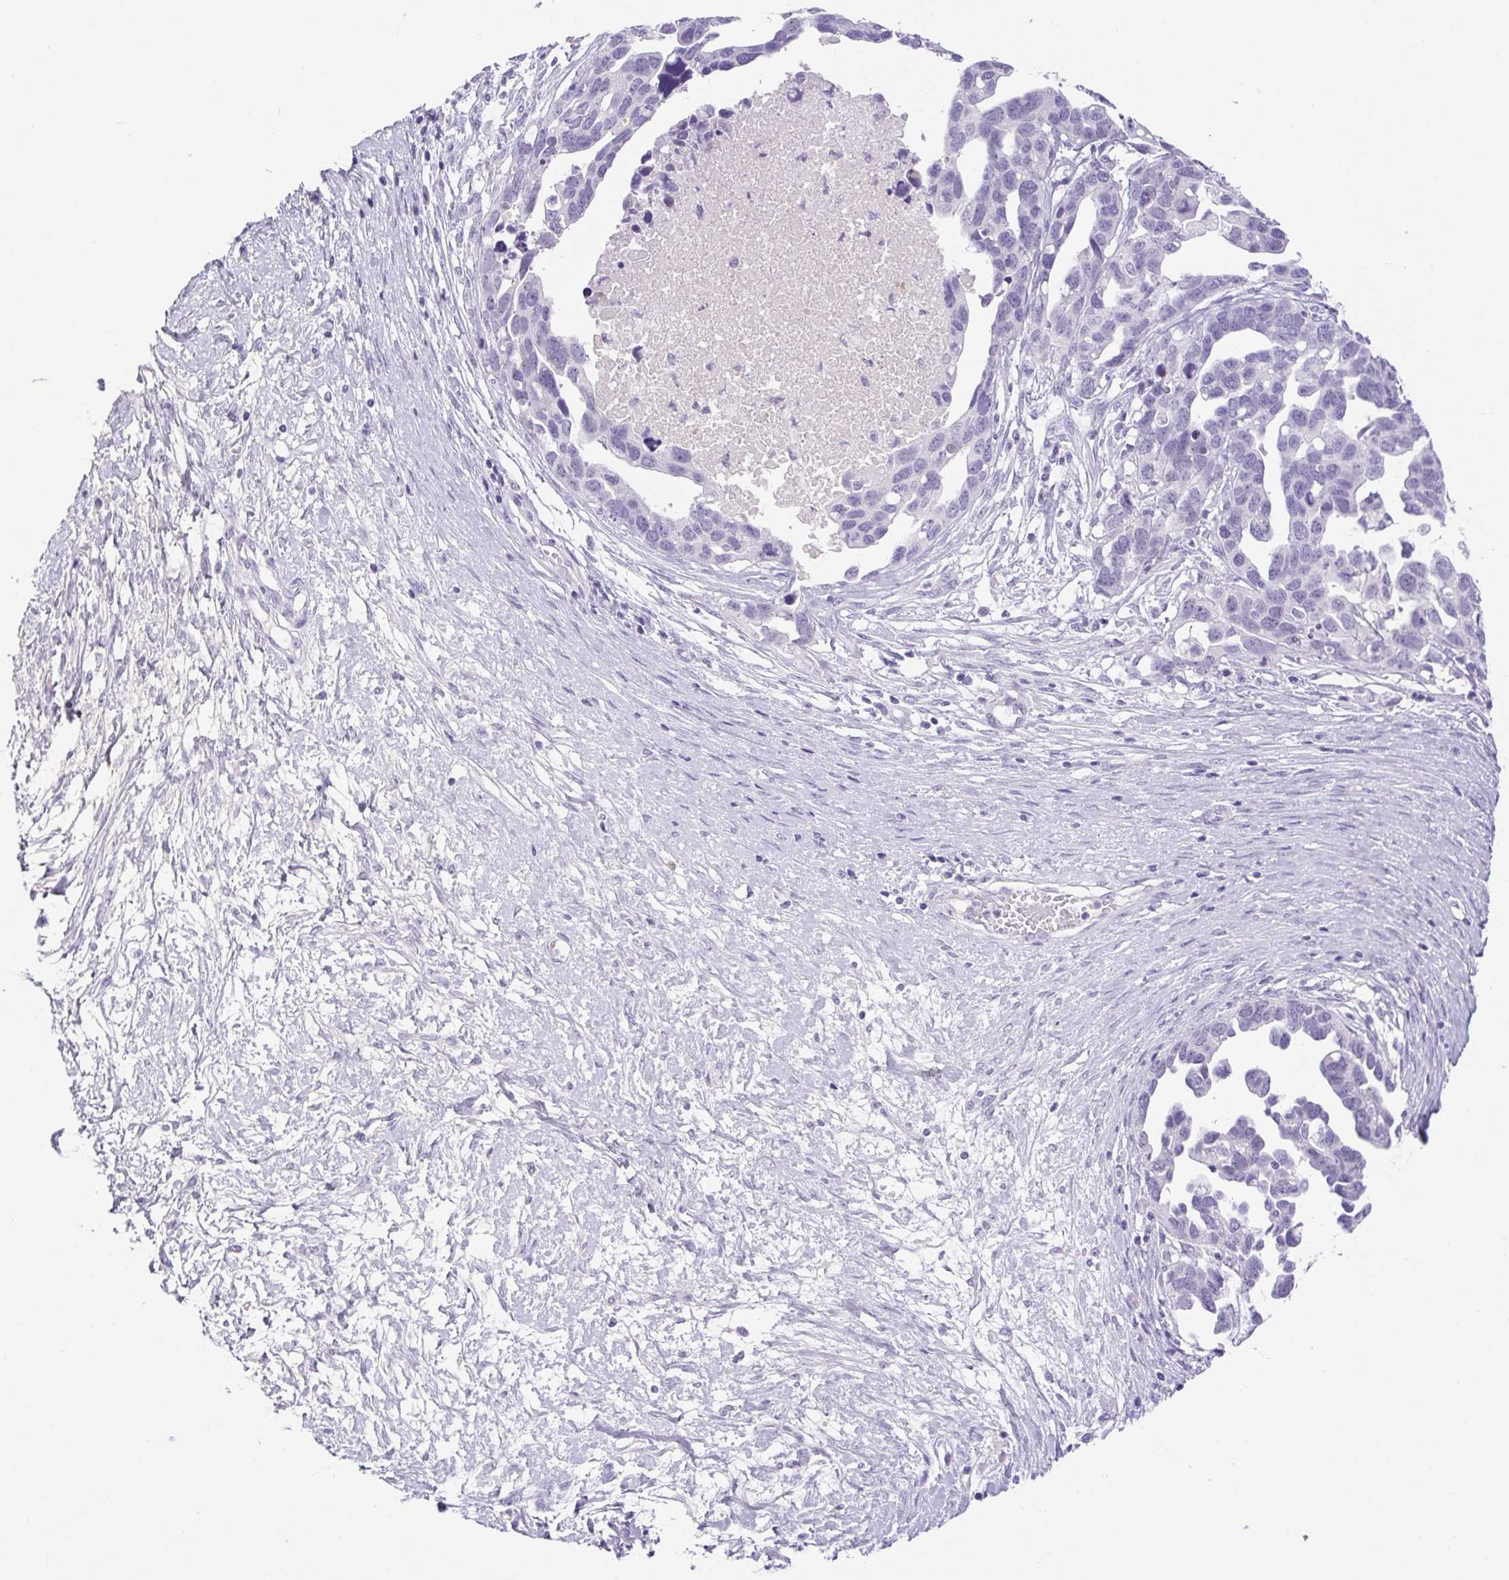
{"staining": {"intensity": "negative", "quantity": "none", "location": "none"}, "tissue": "ovarian cancer", "cell_type": "Tumor cells", "image_type": "cancer", "snomed": [{"axis": "morphology", "description": "Cystadenocarcinoma, serous, NOS"}, {"axis": "topography", "description": "Ovary"}], "caption": "IHC of ovarian serous cystadenocarcinoma exhibits no positivity in tumor cells.", "gene": "PAPPA2", "patient": {"sex": "female", "age": 54}}